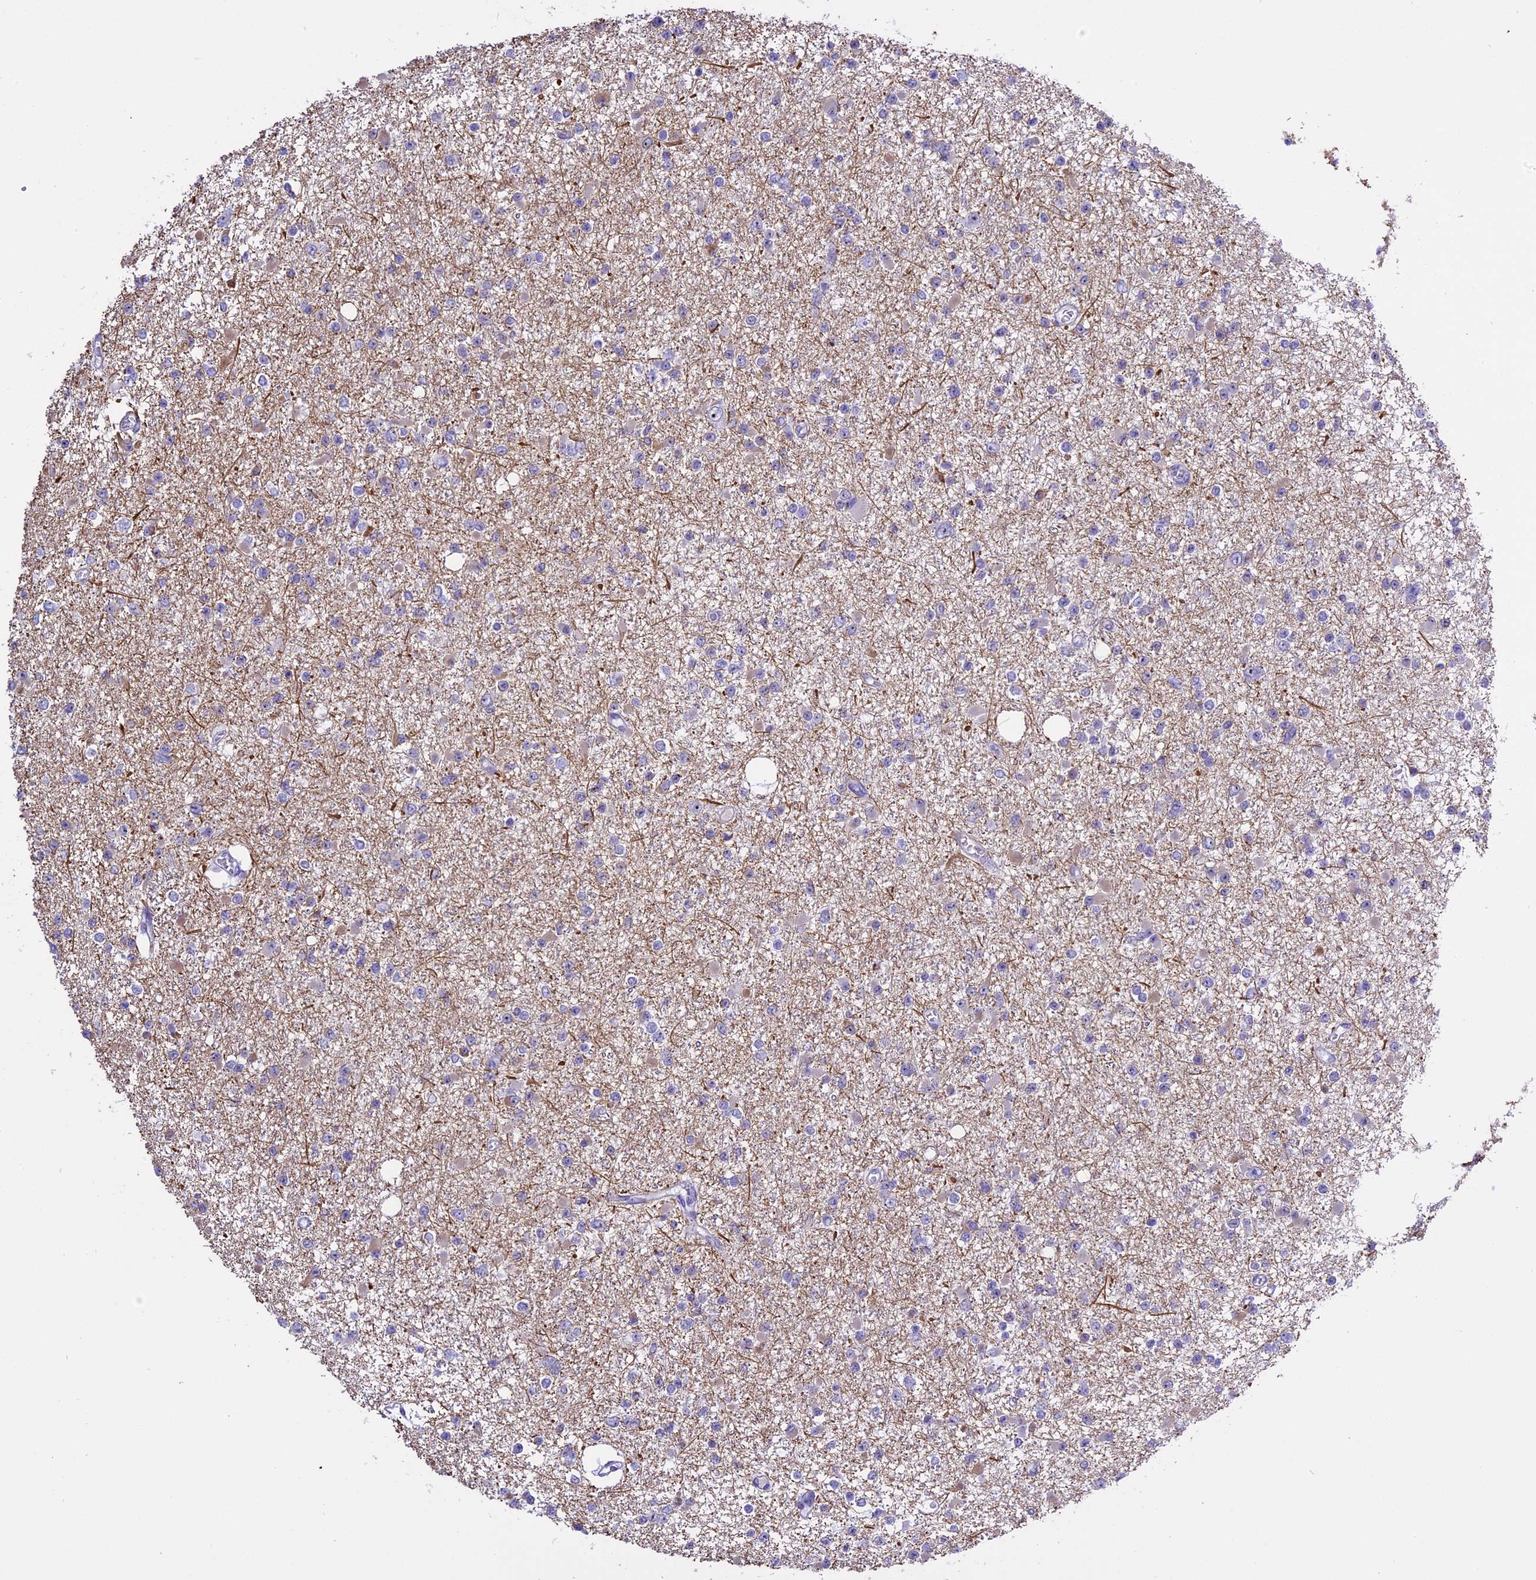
{"staining": {"intensity": "negative", "quantity": "none", "location": "none"}, "tissue": "glioma", "cell_type": "Tumor cells", "image_type": "cancer", "snomed": [{"axis": "morphology", "description": "Glioma, malignant, Low grade"}, {"axis": "topography", "description": "Brain"}], "caption": "A micrograph of glioma stained for a protein shows no brown staining in tumor cells.", "gene": "TBL3", "patient": {"sex": "female", "age": 22}}